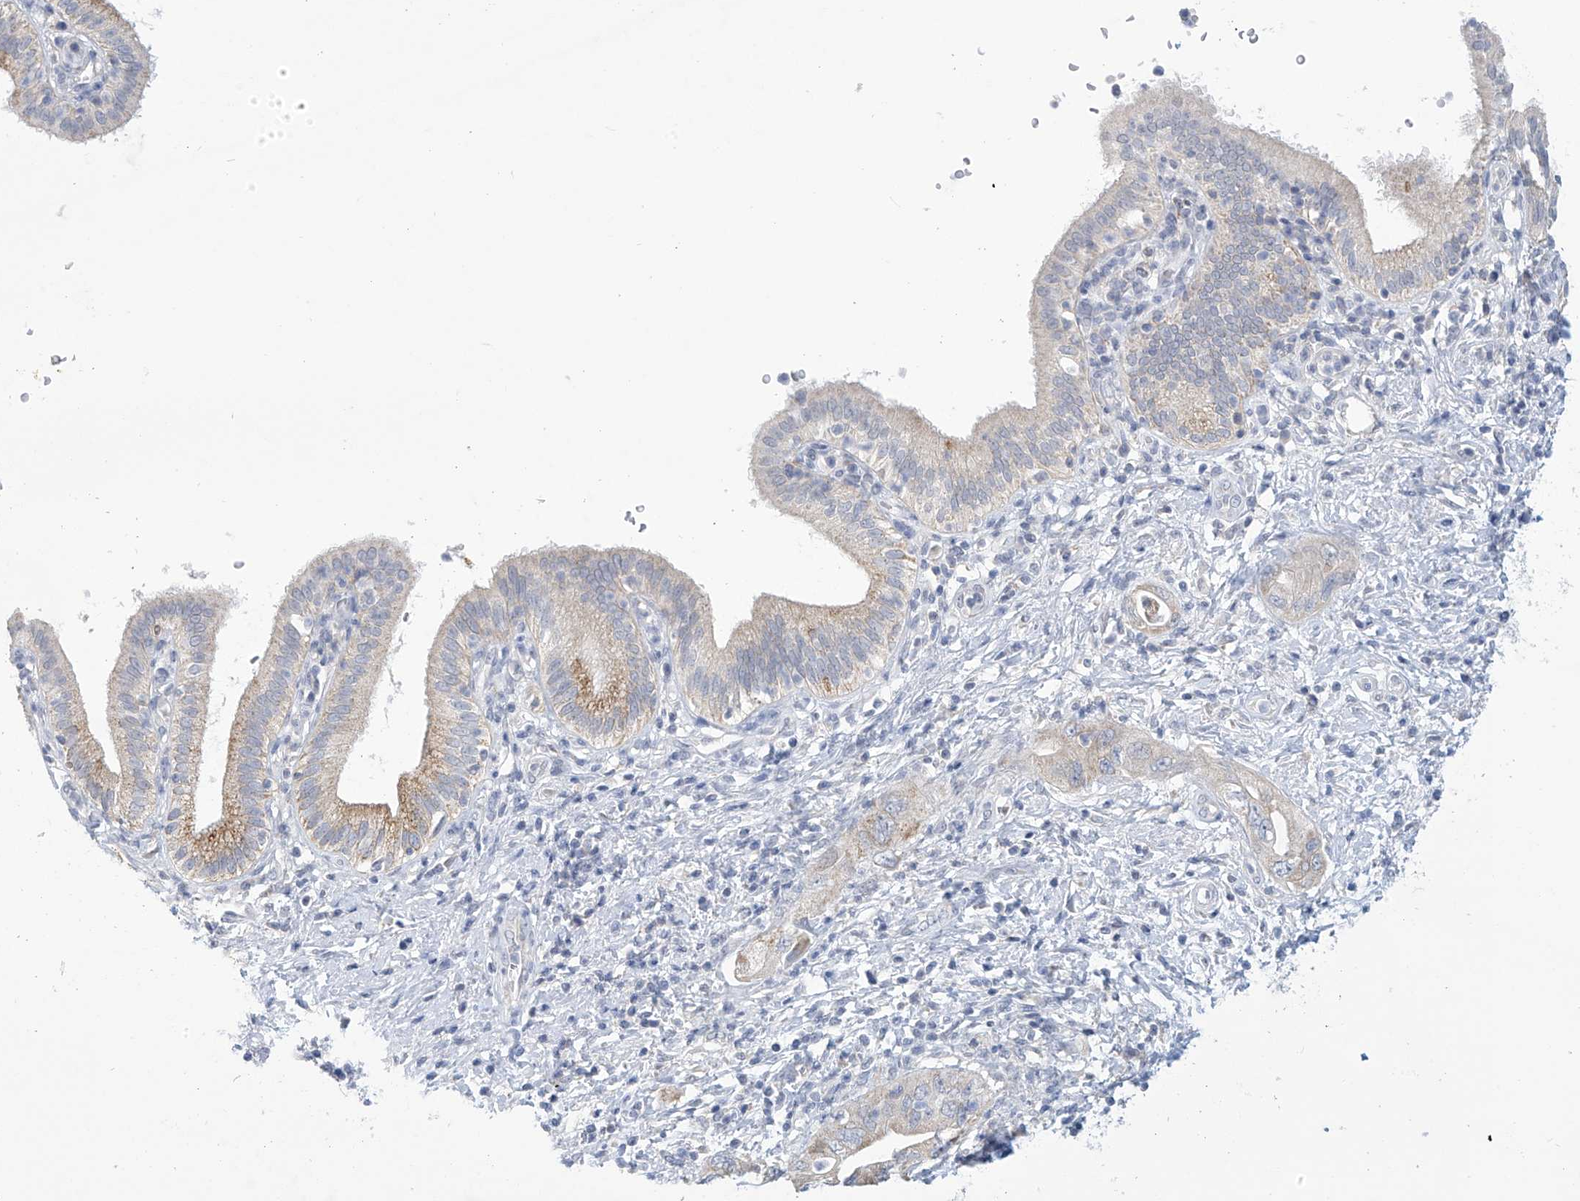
{"staining": {"intensity": "weak", "quantity": "25%-75%", "location": "cytoplasmic/membranous"}, "tissue": "pancreatic cancer", "cell_type": "Tumor cells", "image_type": "cancer", "snomed": [{"axis": "morphology", "description": "Adenocarcinoma, NOS"}, {"axis": "topography", "description": "Pancreas"}], "caption": "Immunohistochemical staining of adenocarcinoma (pancreatic) demonstrates weak cytoplasmic/membranous protein staining in about 25%-75% of tumor cells.", "gene": "IBA57", "patient": {"sex": "female", "age": 73}}